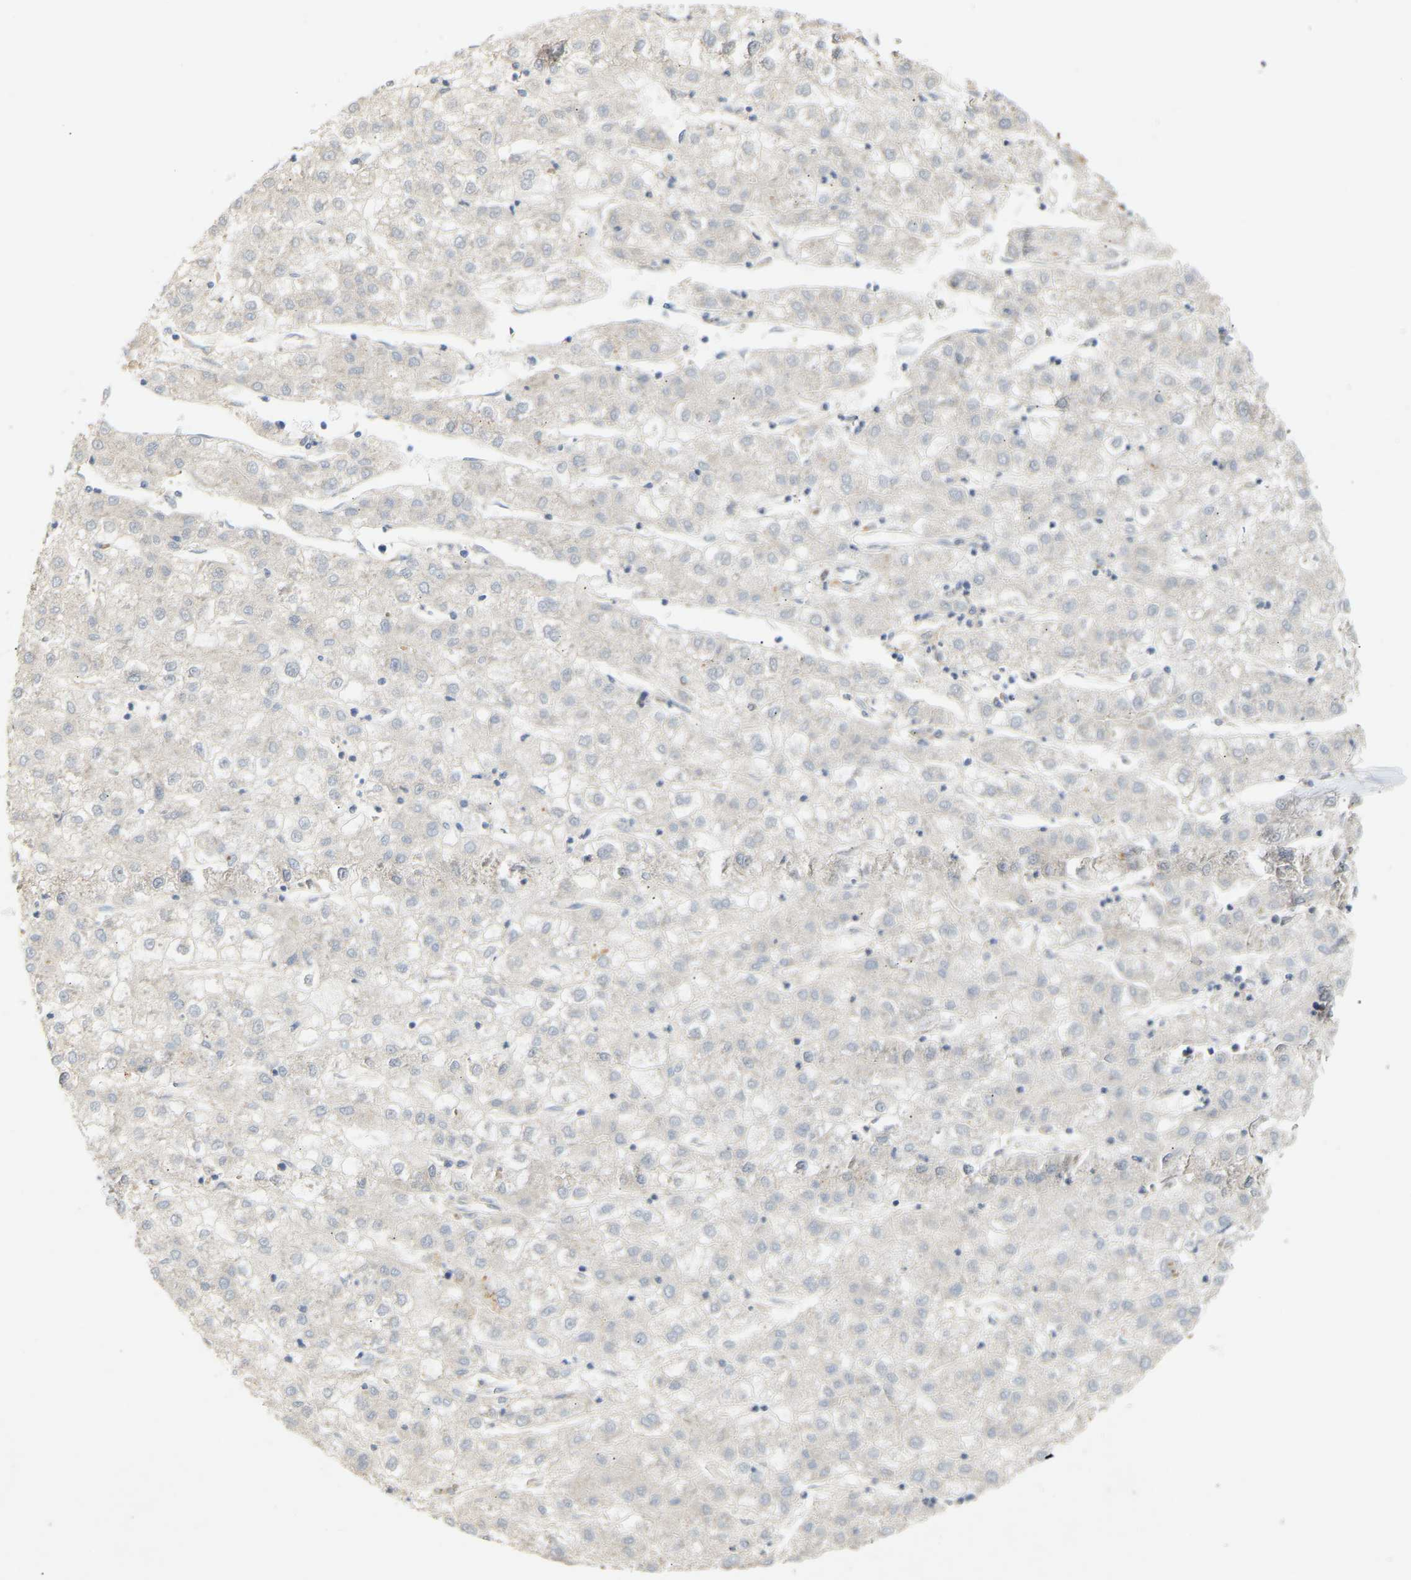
{"staining": {"intensity": "negative", "quantity": "none", "location": "none"}, "tissue": "liver cancer", "cell_type": "Tumor cells", "image_type": "cancer", "snomed": [{"axis": "morphology", "description": "Carcinoma, Hepatocellular, NOS"}, {"axis": "topography", "description": "Liver"}], "caption": "Liver cancer (hepatocellular carcinoma) was stained to show a protein in brown. There is no significant expression in tumor cells.", "gene": "PTPN4", "patient": {"sex": "male", "age": 72}}